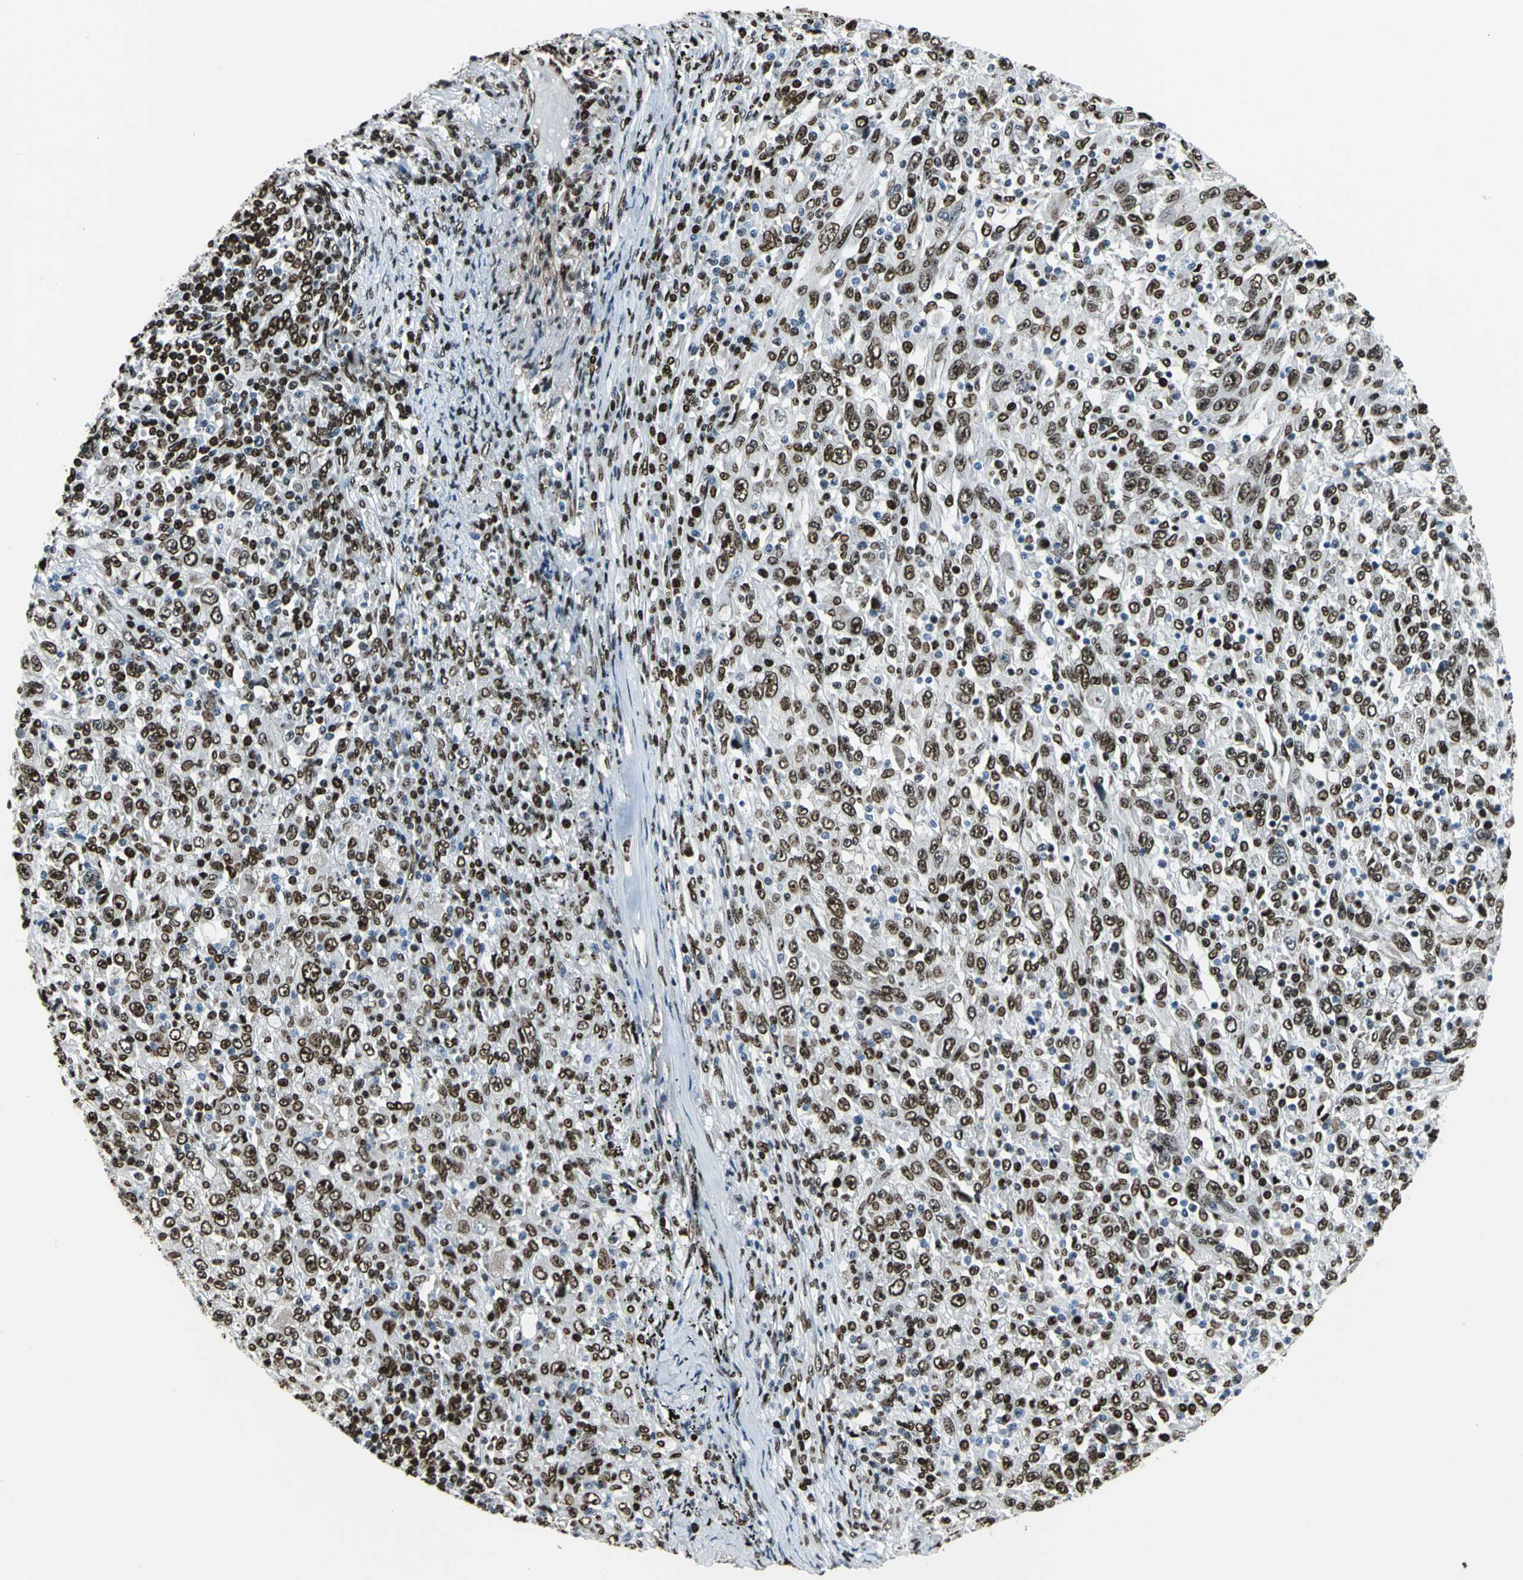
{"staining": {"intensity": "moderate", "quantity": ">75%", "location": "nuclear"}, "tissue": "melanoma", "cell_type": "Tumor cells", "image_type": "cancer", "snomed": [{"axis": "morphology", "description": "Malignant melanoma, Metastatic site"}, {"axis": "topography", "description": "Skin"}], "caption": "Protein analysis of malignant melanoma (metastatic site) tissue exhibits moderate nuclear staining in about >75% of tumor cells.", "gene": "APEX1", "patient": {"sex": "female", "age": 56}}